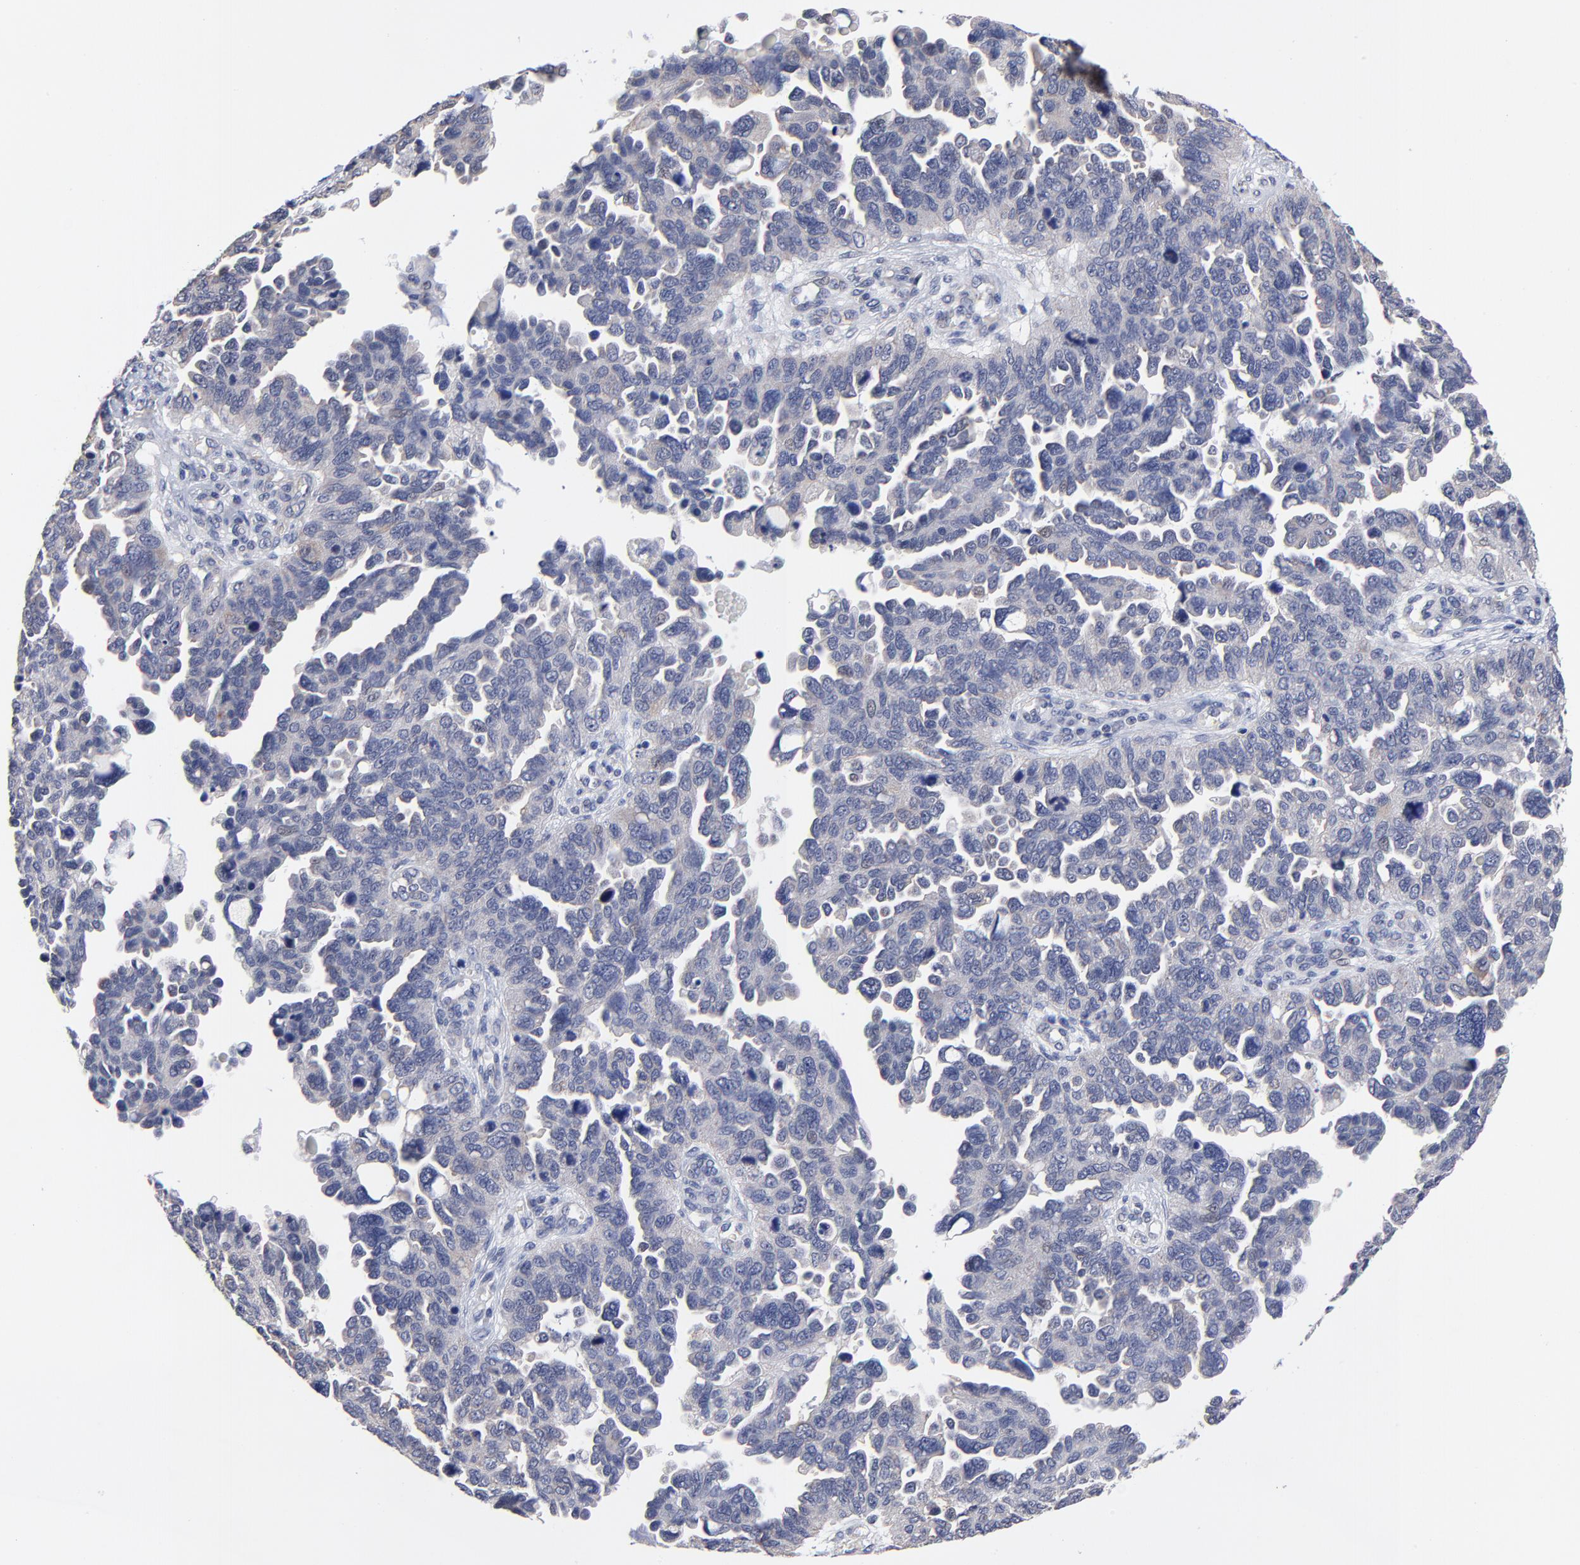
{"staining": {"intensity": "negative", "quantity": "none", "location": "none"}, "tissue": "ovarian cancer", "cell_type": "Tumor cells", "image_type": "cancer", "snomed": [{"axis": "morphology", "description": "Cystadenocarcinoma, serous, NOS"}, {"axis": "topography", "description": "Ovary"}], "caption": "An IHC image of ovarian serous cystadenocarcinoma is shown. There is no staining in tumor cells of ovarian serous cystadenocarcinoma.", "gene": "FBXO8", "patient": {"sex": "female", "age": 64}}